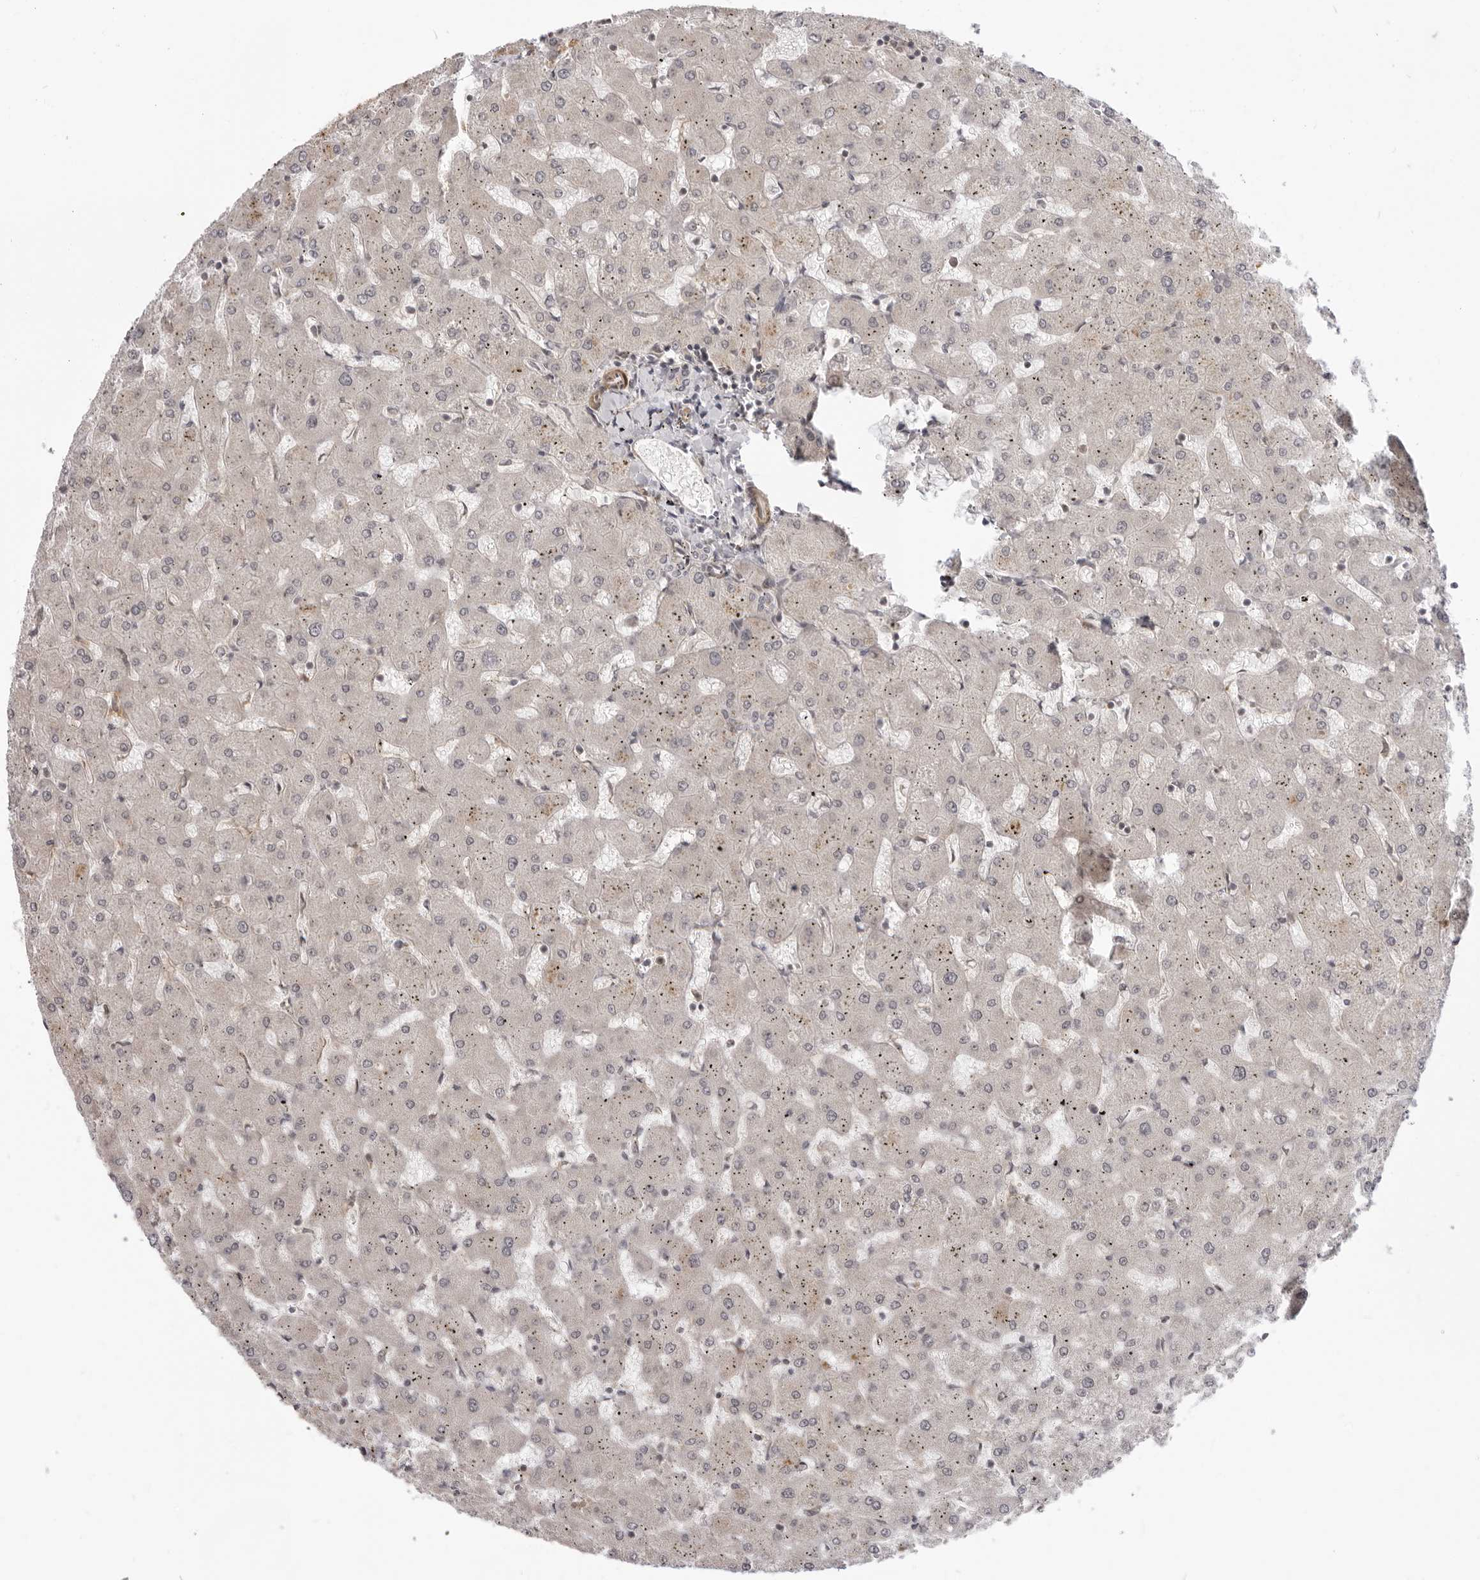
{"staining": {"intensity": "negative", "quantity": "none", "location": "none"}, "tissue": "liver", "cell_type": "Cholangiocytes", "image_type": "normal", "snomed": [{"axis": "morphology", "description": "Normal tissue, NOS"}, {"axis": "topography", "description": "Liver"}], "caption": "Liver was stained to show a protein in brown. There is no significant staining in cholangiocytes. (DAB immunohistochemistry, high magnification).", "gene": "SRGAP2", "patient": {"sex": "female", "age": 63}}